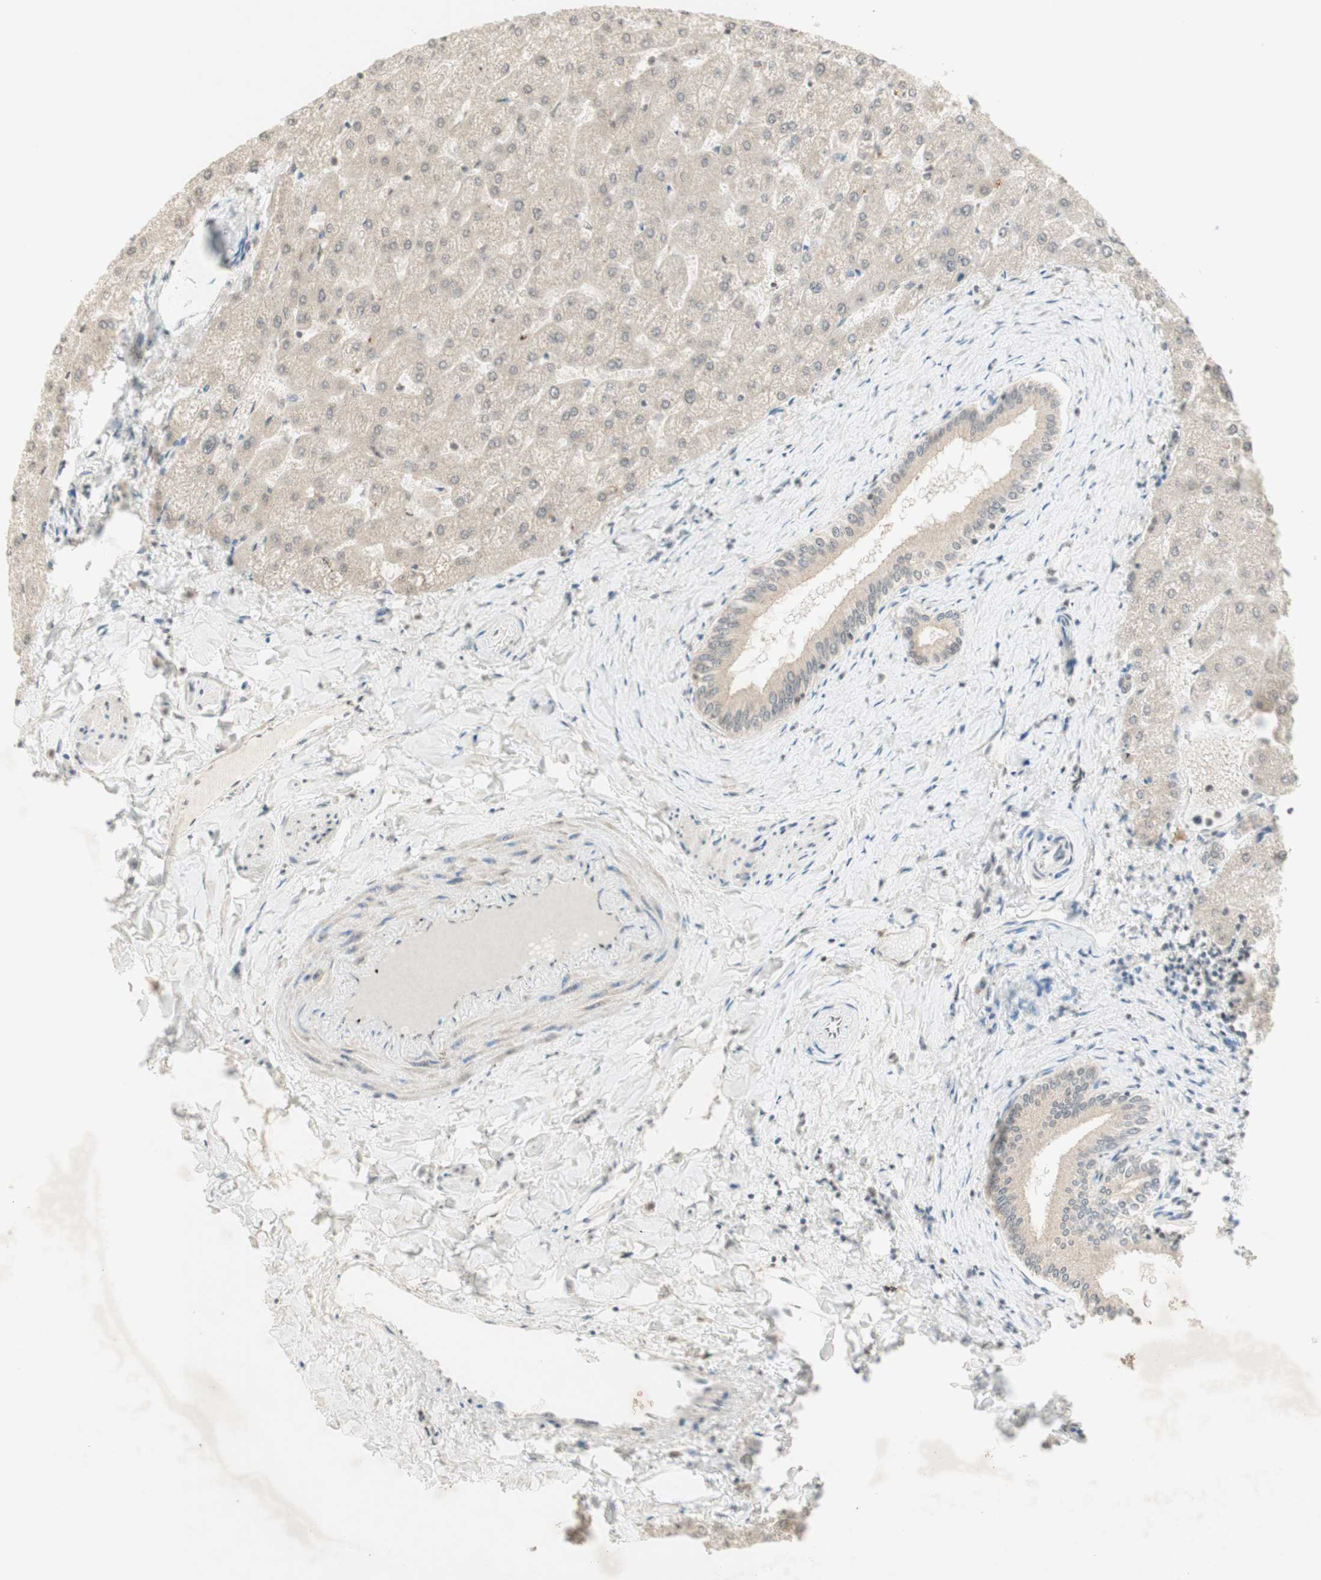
{"staining": {"intensity": "weak", "quantity": "<25%", "location": "cytoplasmic/membranous"}, "tissue": "liver", "cell_type": "Cholangiocytes", "image_type": "normal", "snomed": [{"axis": "morphology", "description": "Normal tissue, NOS"}, {"axis": "topography", "description": "Liver"}], "caption": "High magnification brightfield microscopy of unremarkable liver stained with DAB (brown) and counterstained with hematoxylin (blue): cholangiocytes show no significant positivity.", "gene": "GLI1", "patient": {"sex": "female", "age": 32}}